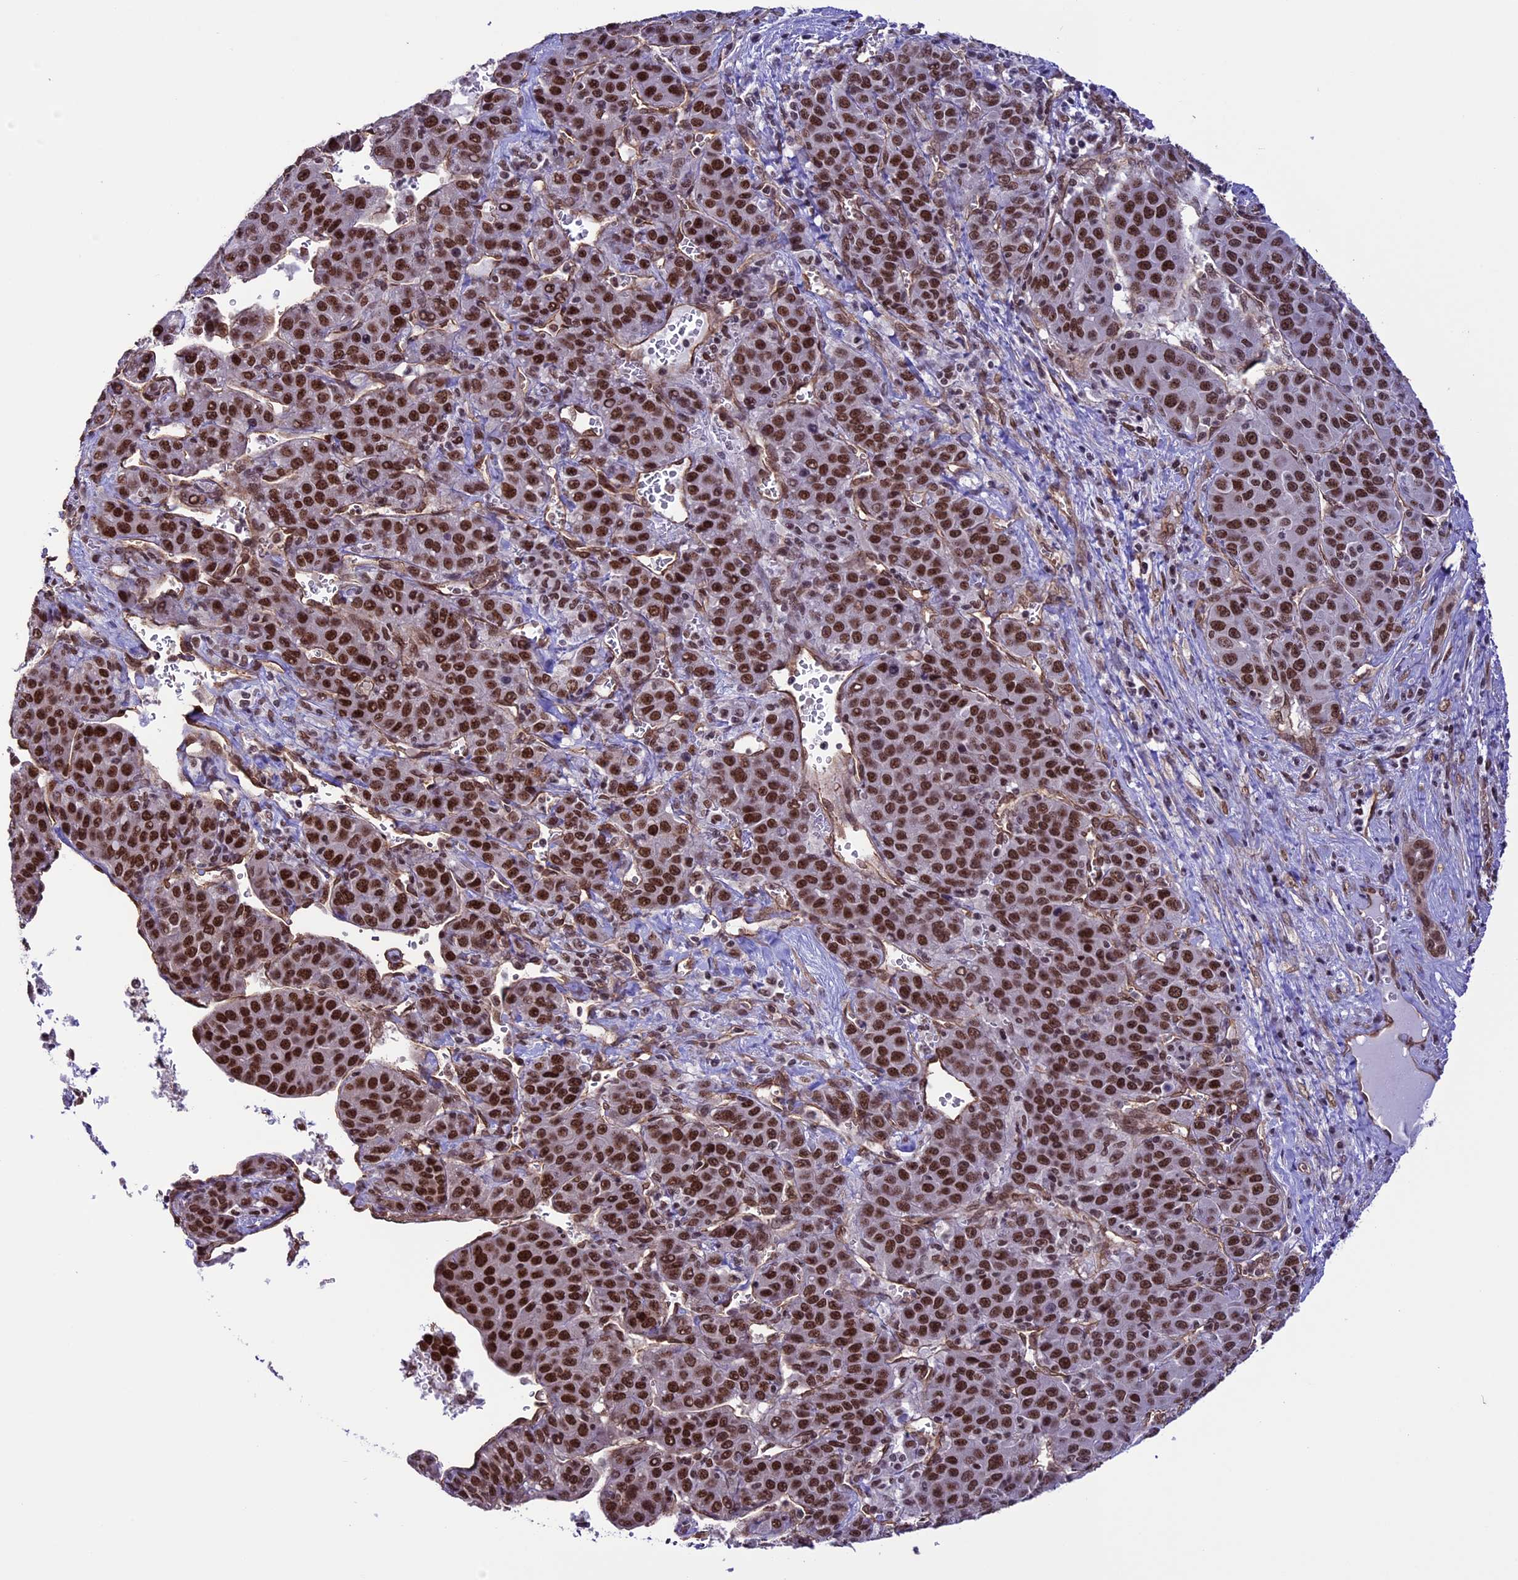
{"staining": {"intensity": "strong", "quantity": ">75%", "location": "nuclear"}, "tissue": "liver cancer", "cell_type": "Tumor cells", "image_type": "cancer", "snomed": [{"axis": "morphology", "description": "Carcinoma, Hepatocellular, NOS"}, {"axis": "topography", "description": "Liver"}], "caption": "Protein expression analysis of human liver cancer (hepatocellular carcinoma) reveals strong nuclear staining in about >75% of tumor cells.", "gene": "MPHOSPH8", "patient": {"sex": "female", "age": 53}}